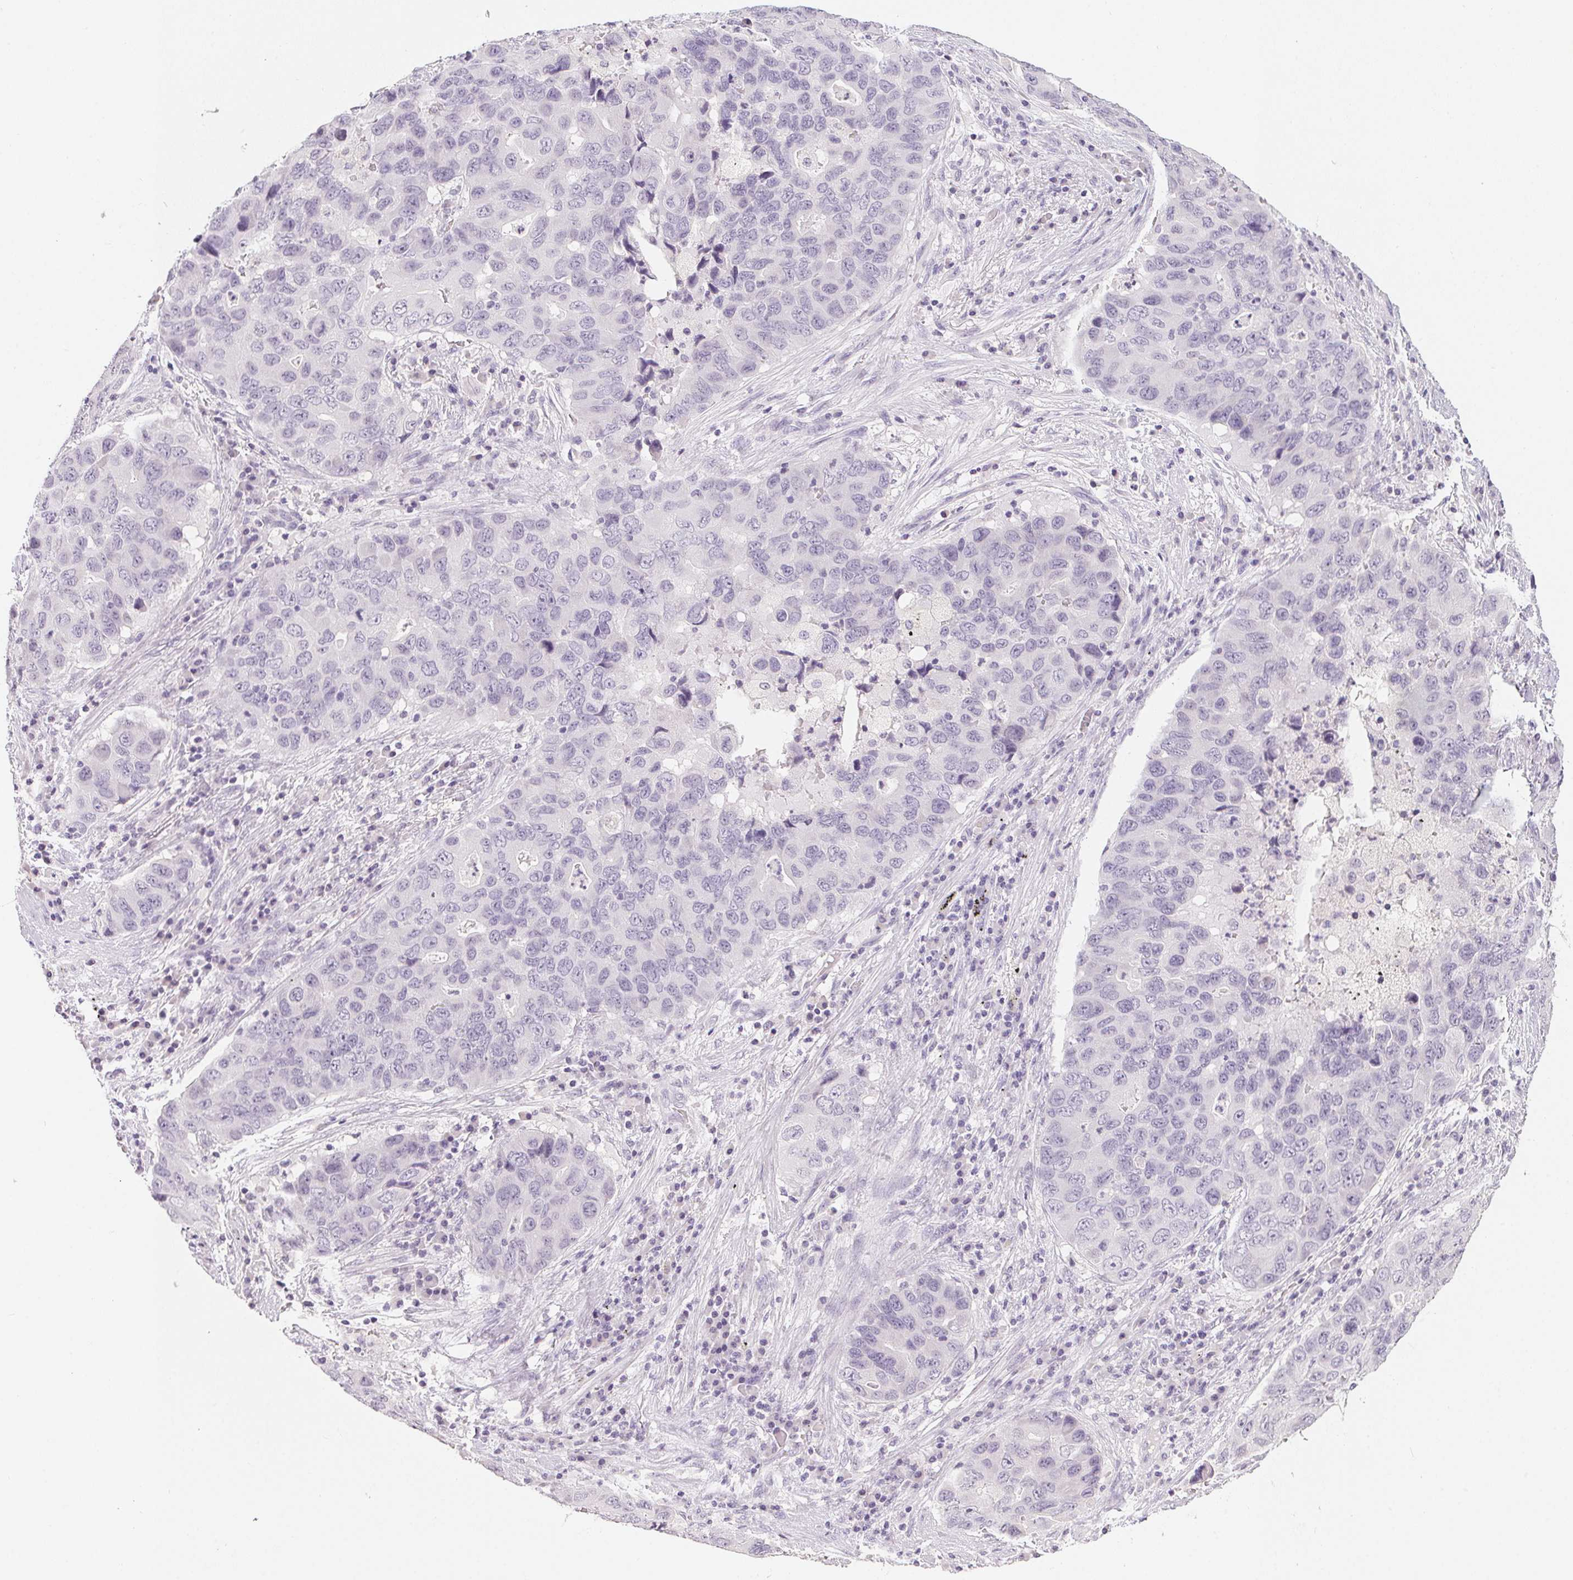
{"staining": {"intensity": "negative", "quantity": "none", "location": "none"}, "tissue": "lung cancer", "cell_type": "Tumor cells", "image_type": "cancer", "snomed": [{"axis": "morphology", "description": "Adenocarcinoma, NOS"}, {"axis": "morphology", "description": "Adenocarcinoma, metastatic, NOS"}, {"axis": "topography", "description": "Lymph node"}, {"axis": "topography", "description": "Lung"}], "caption": "Immunohistochemistry (IHC) micrograph of lung cancer stained for a protein (brown), which shows no positivity in tumor cells. (Stains: DAB (3,3'-diaminobenzidine) immunohistochemistry (IHC) with hematoxylin counter stain, Microscopy: brightfield microscopy at high magnification).", "gene": "PPY", "patient": {"sex": "female", "age": 54}}